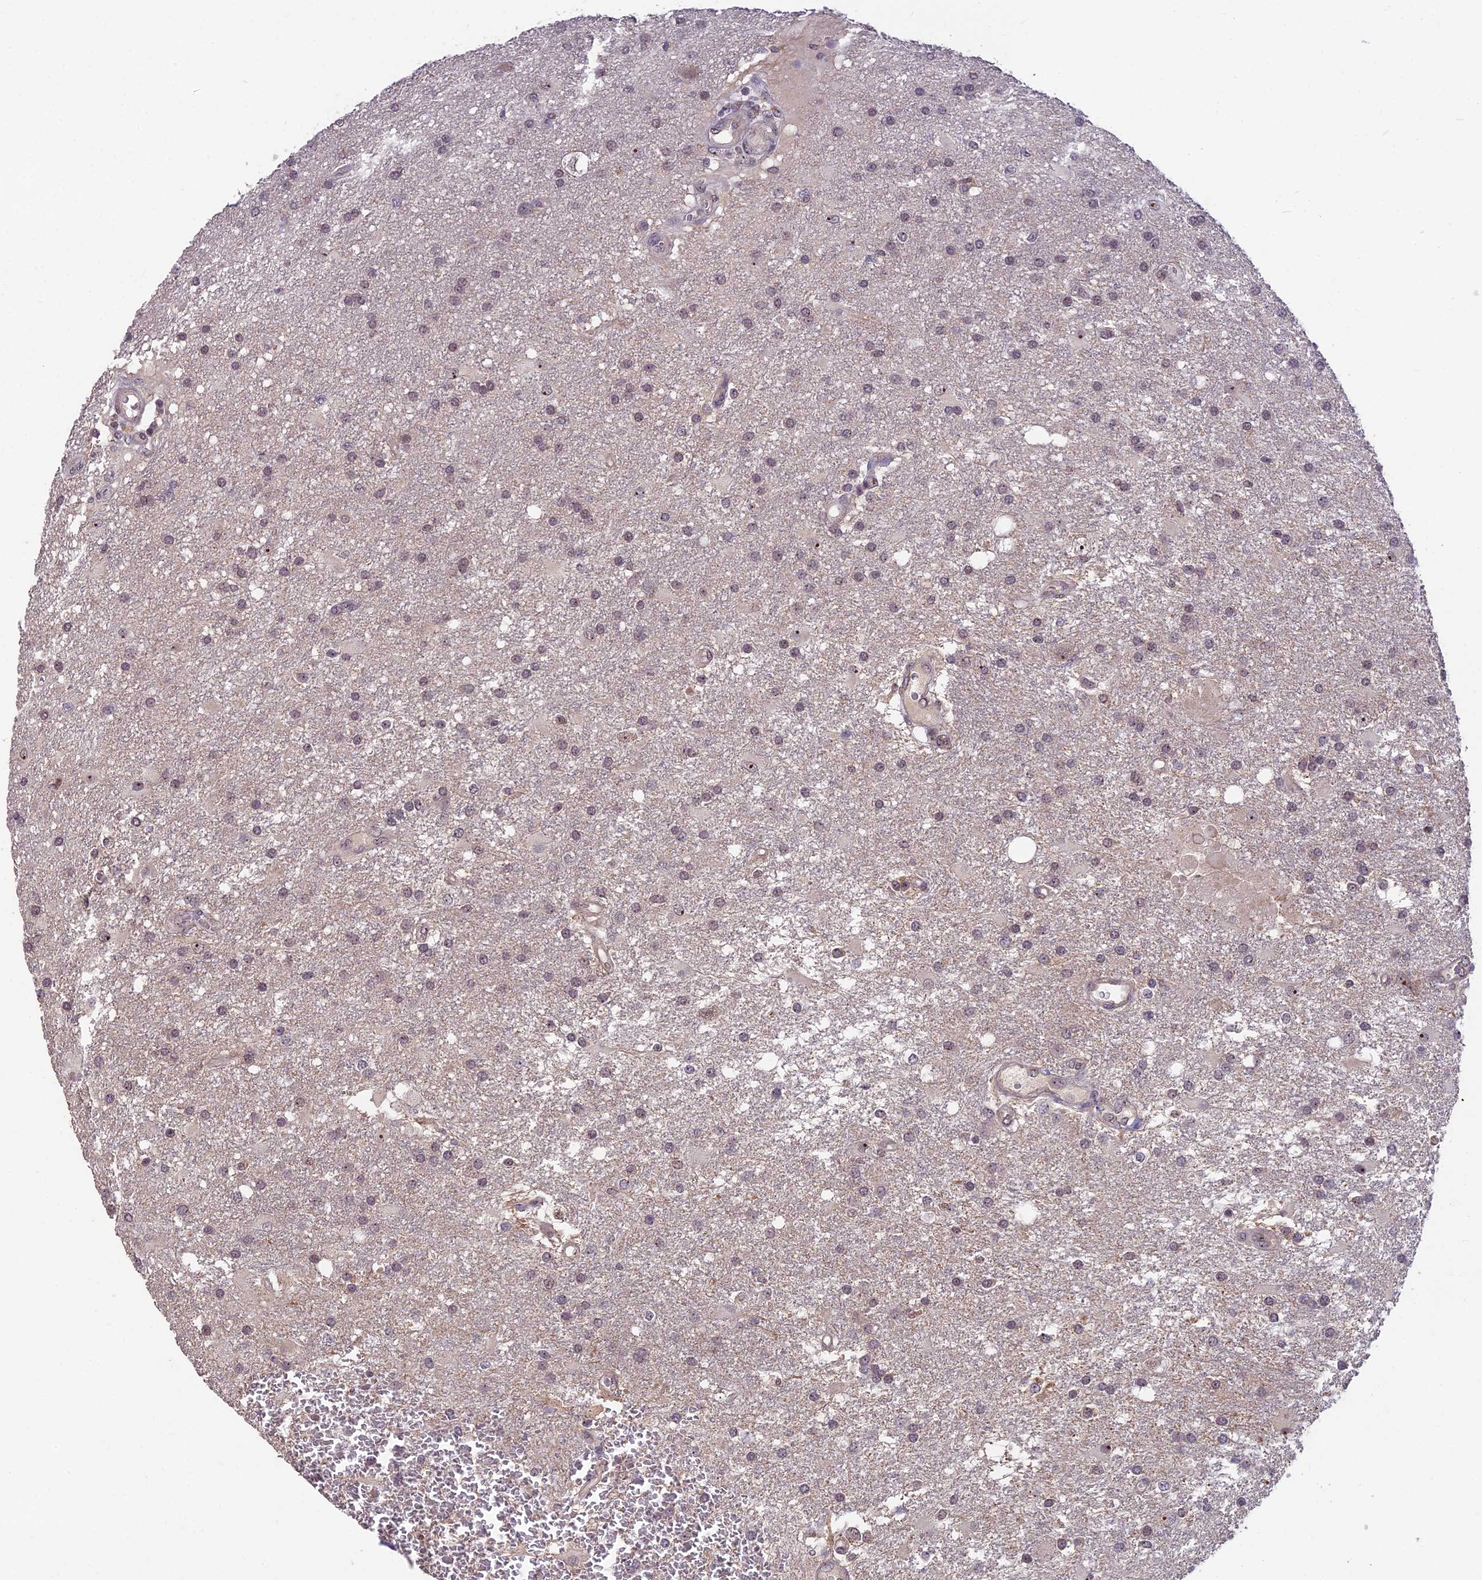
{"staining": {"intensity": "weak", "quantity": "25%-75%", "location": "cytoplasmic/membranous,nuclear"}, "tissue": "glioma", "cell_type": "Tumor cells", "image_type": "cancer", "snomed": [{"axis": "morphology", "description": "Glioma, malignant, Low grade"}, {"axis": "topography", "description": "Brain"}], "caption": "Protein analysis of glioma tissue exhibits weak cytoplasmic/membranous and nuclear staining in approximately 25%-75% of tumor cells.", "gene": "ZNF333", "patient": {"sex": "male", "age": 66}}